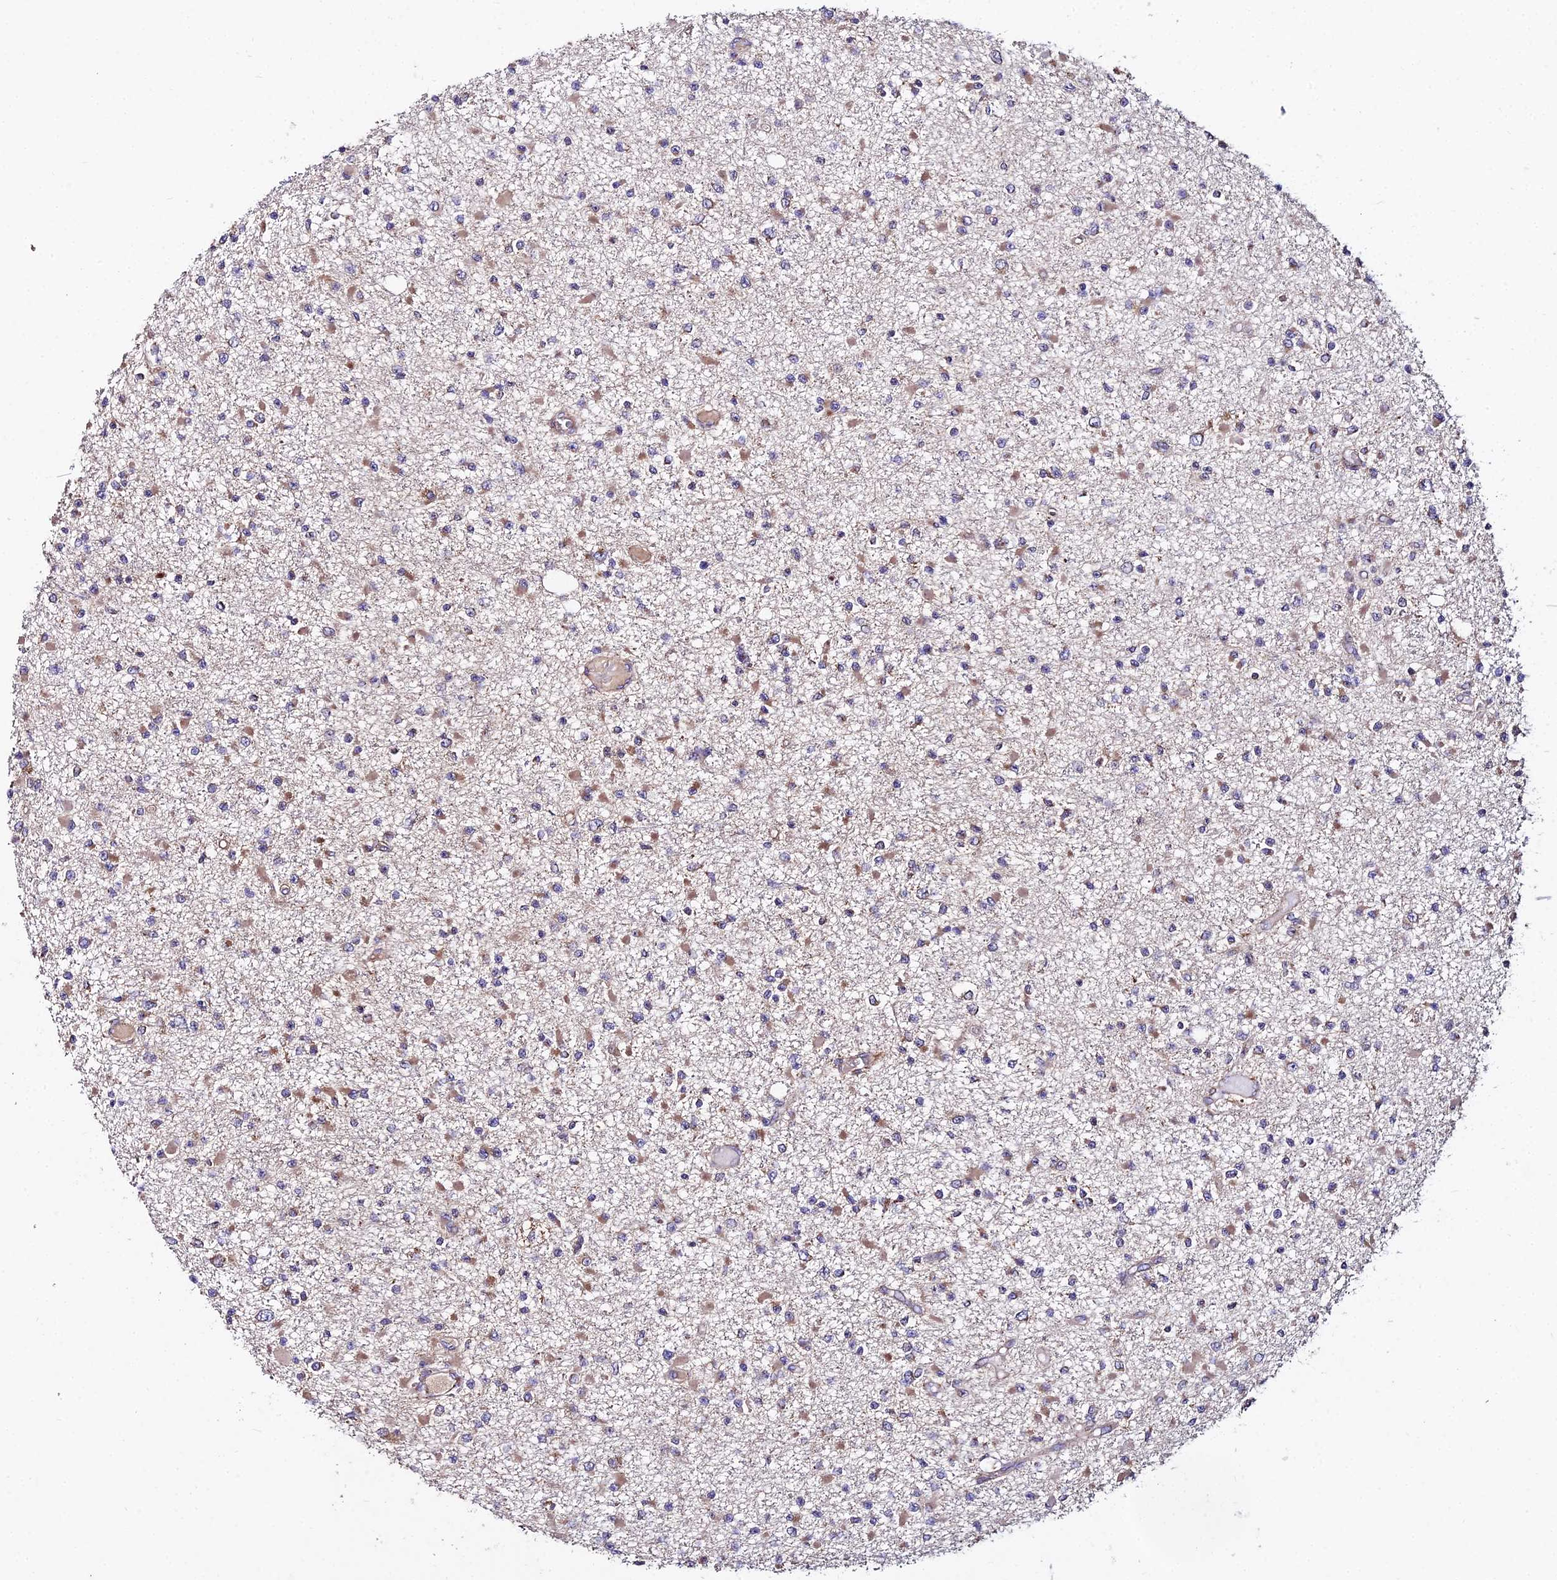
{"staining": {"intensity": "moderate", "quantity": "25%-75%", "location": "cytoplasmic/membranous"}, "tissue": "glioma", "cell_type": "Tumor cells", "image_type": "cancer", "snomed": [{"axis": "morphology", "description": "Glioma, malignant, Low grade"}, {"axis": "topography", "description": "Brain"}], "caption": "The immunohistochemical stain shows moderate cytoplasmic/membranous expression in tumor cells of glioma tissue. The staining is performed using DAB brown chromogen to label protein expression. The nuclei are counter-stained blue using hematoxylin.", "gene": "PEX19", "patient": {"sex": "female", "age": 22}}